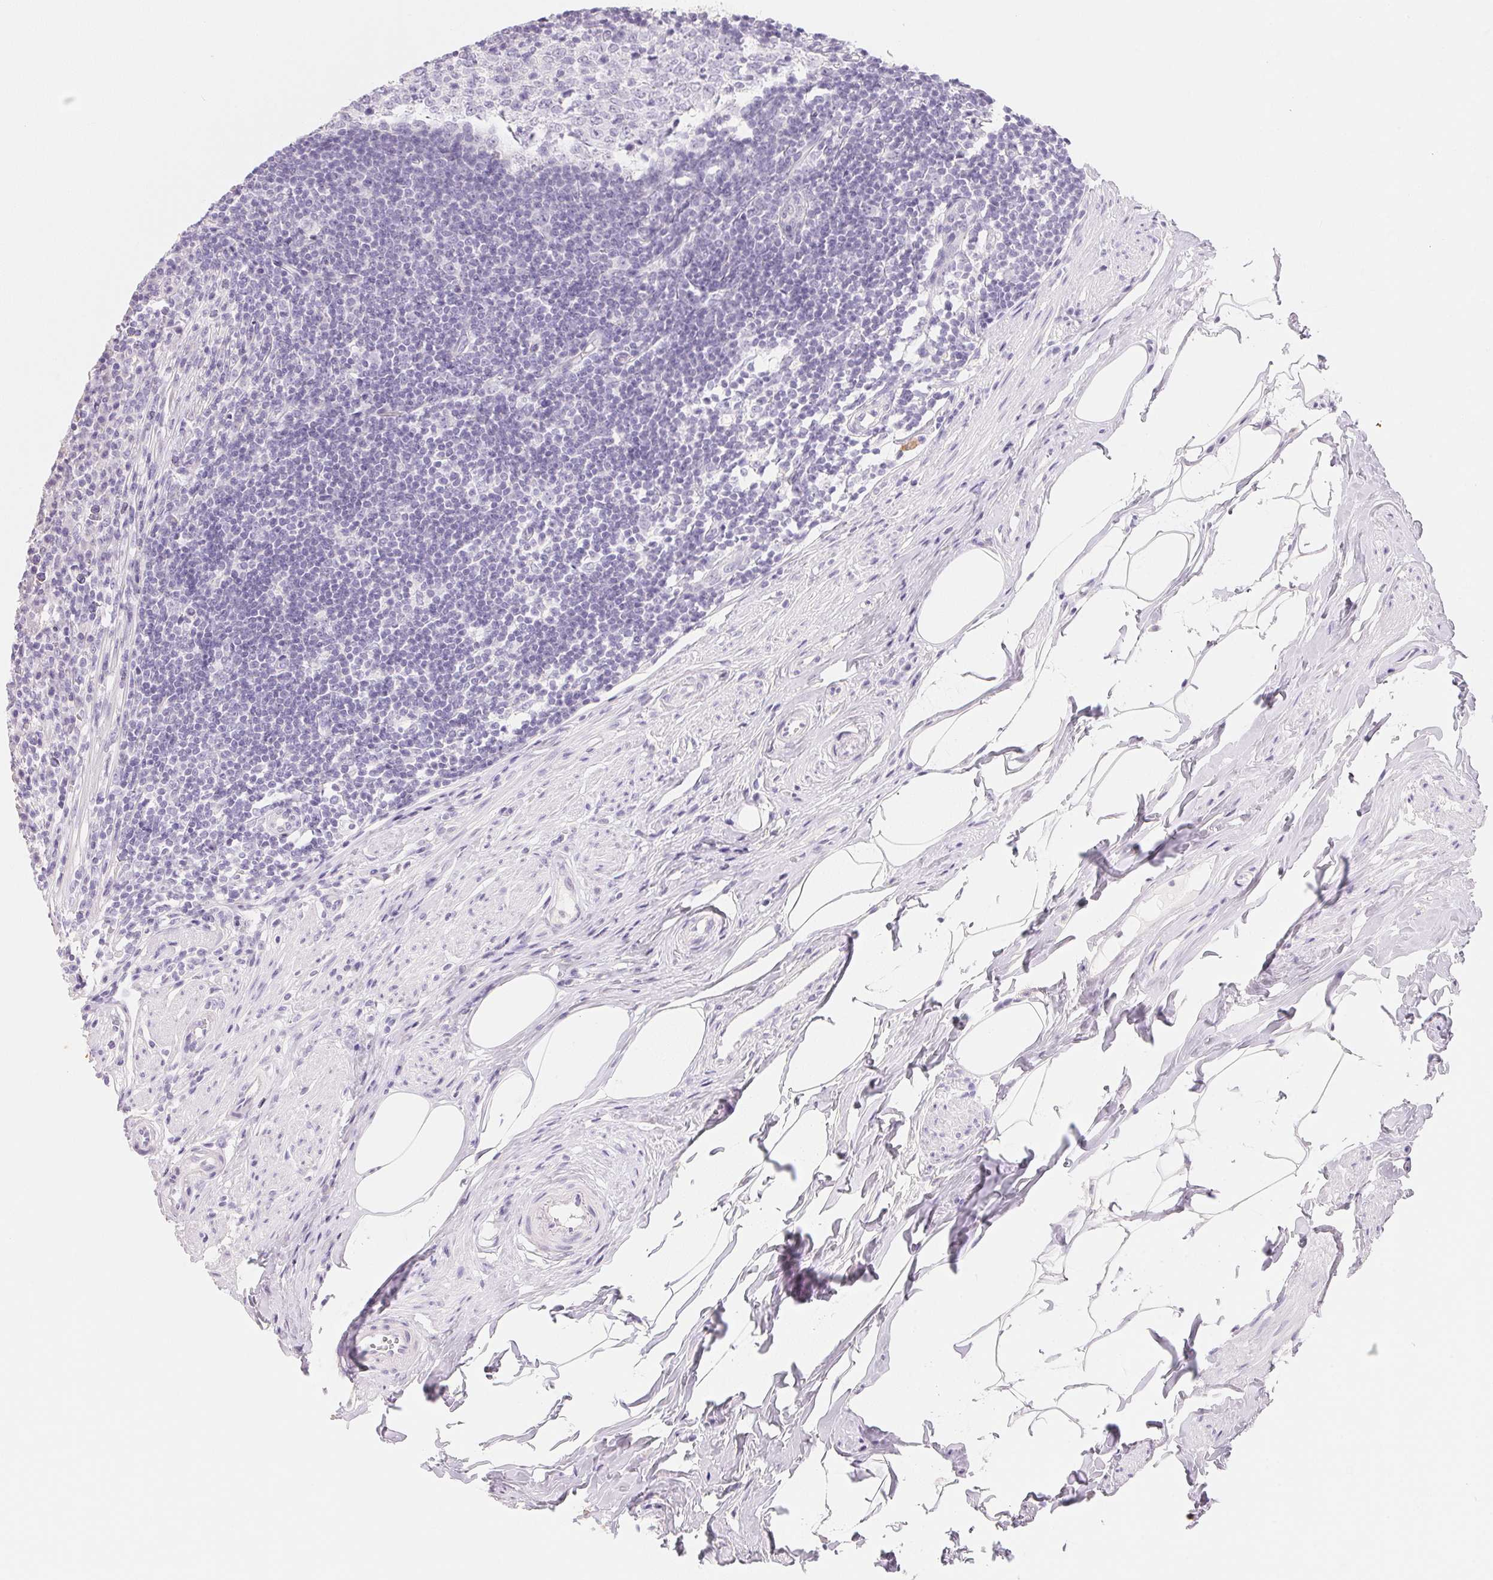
{"staining": {"intensity": "negative", "quantity": "none", "location": "none"}, "tissue": "appendix", "cell_type": "Glandular cells", "image_type": "normal", "snomed": [{"axis": "morphology", "description": "Normal tissue, NOS"}, {"axis": "topography", "description": "Appendix"}], "caption": "Protein analysis of normal appendix displays no significant expression in glandular cells. The staining was performed using DAB to visualize the protein expression in brown, while the nuclei were stained in blue with hematoxylin (Magnification: 20x).", "gene": "ACP3", "patient": {"sex": "female", "age": 56}}